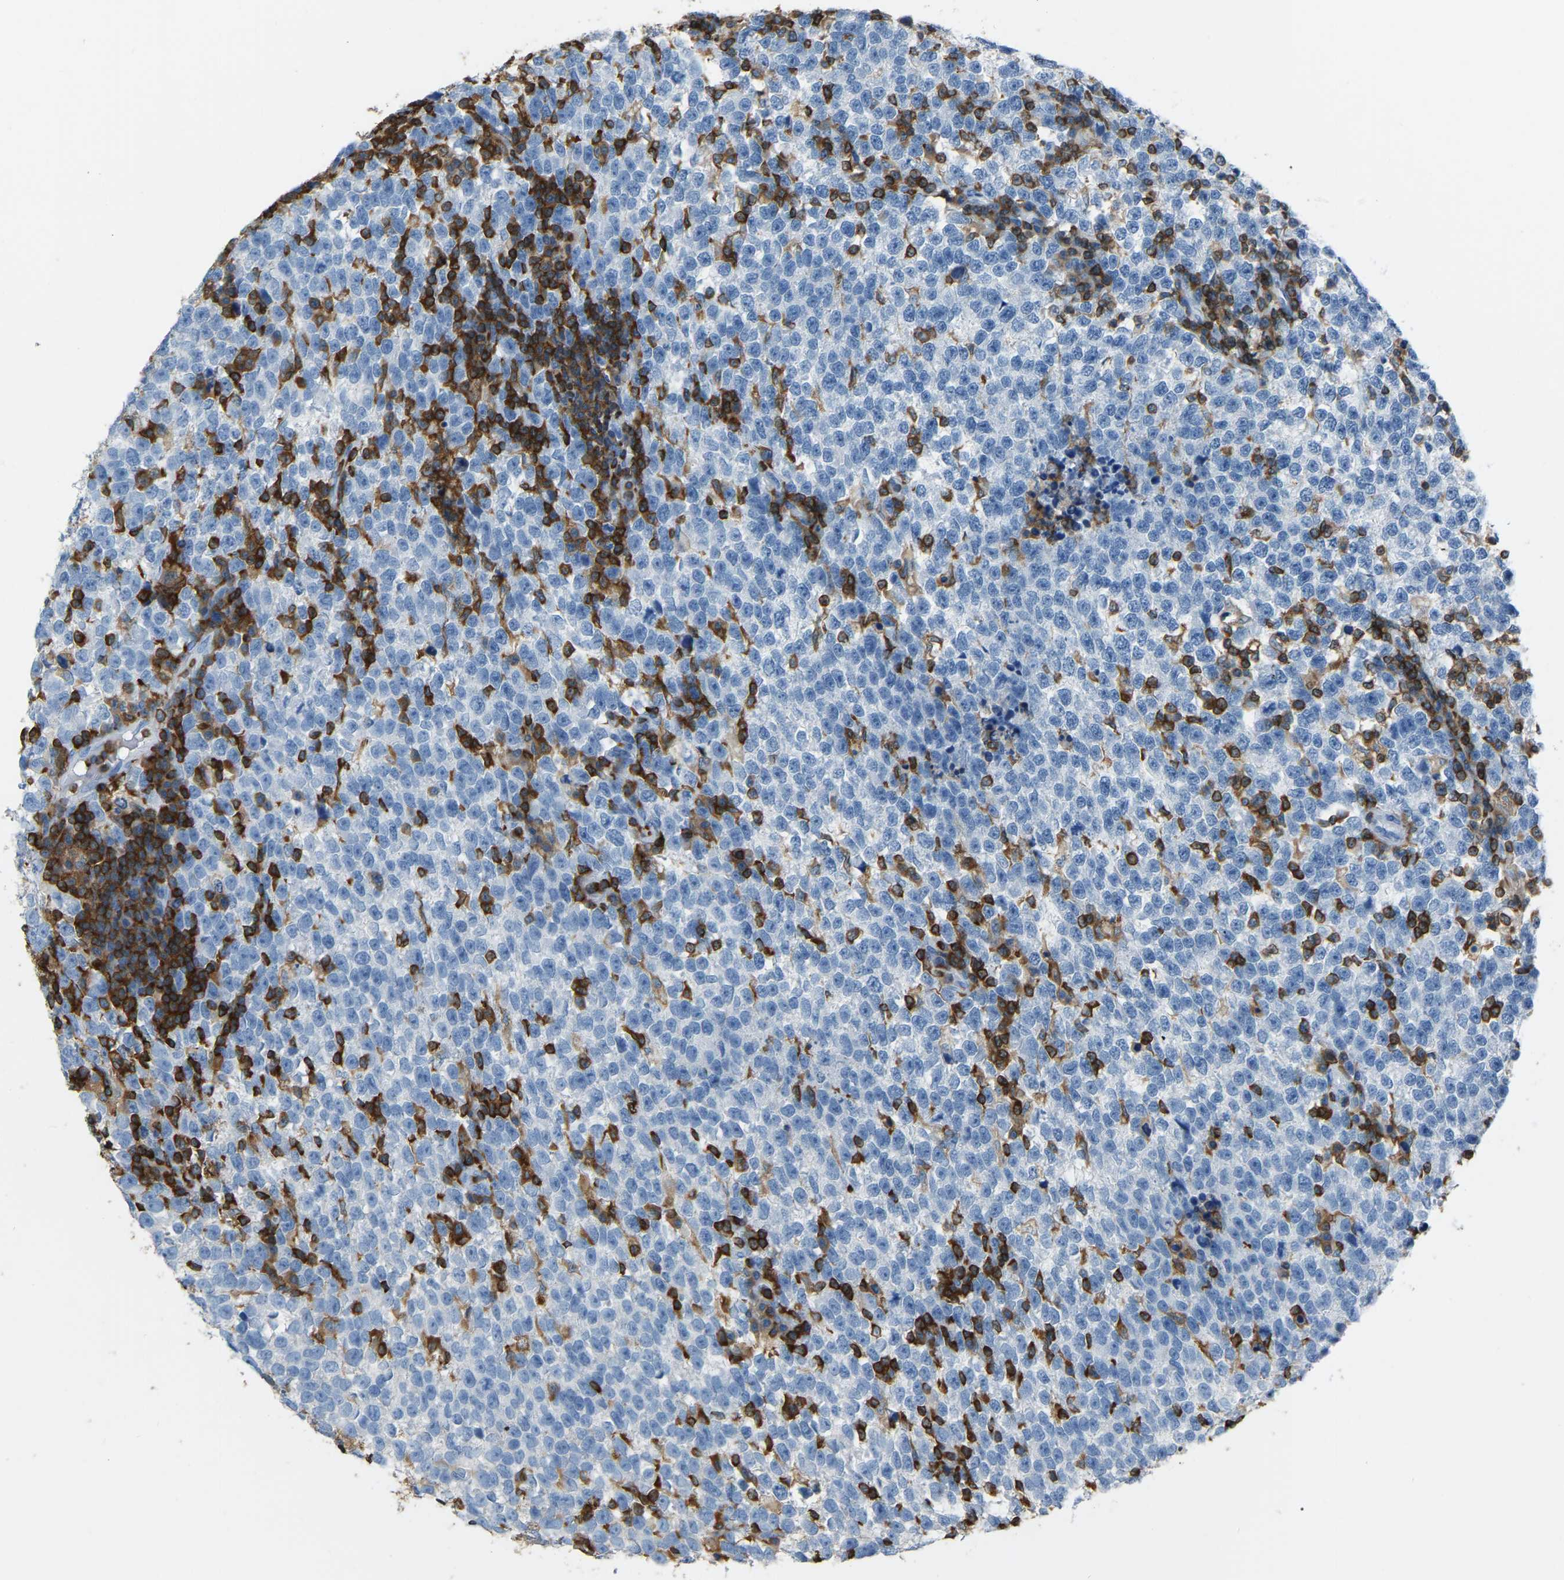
{"staining": {"intensity": "negative", "quantity": "none", "location": "none"}, "tissue": "testis cancer", "cell_type": "Tumor cells", "image_type": "cancer", "snomed": [{"axis": "morphology", "description": "Normal tissue, NOS"}, {"axis": "morphology", "description": "Seminoma, NOS"}, {"axis": "topography", "description": "Testis"}], "caption": "High magnification brightfield microscopy of testis cancer (seminoma) stained with DAB (brown) and counterstained with hematoxylin (blue): tumor cells show no significant staining.", "gene": "ARHGAP45", "patient": {"sex": "male", "age": 43}}